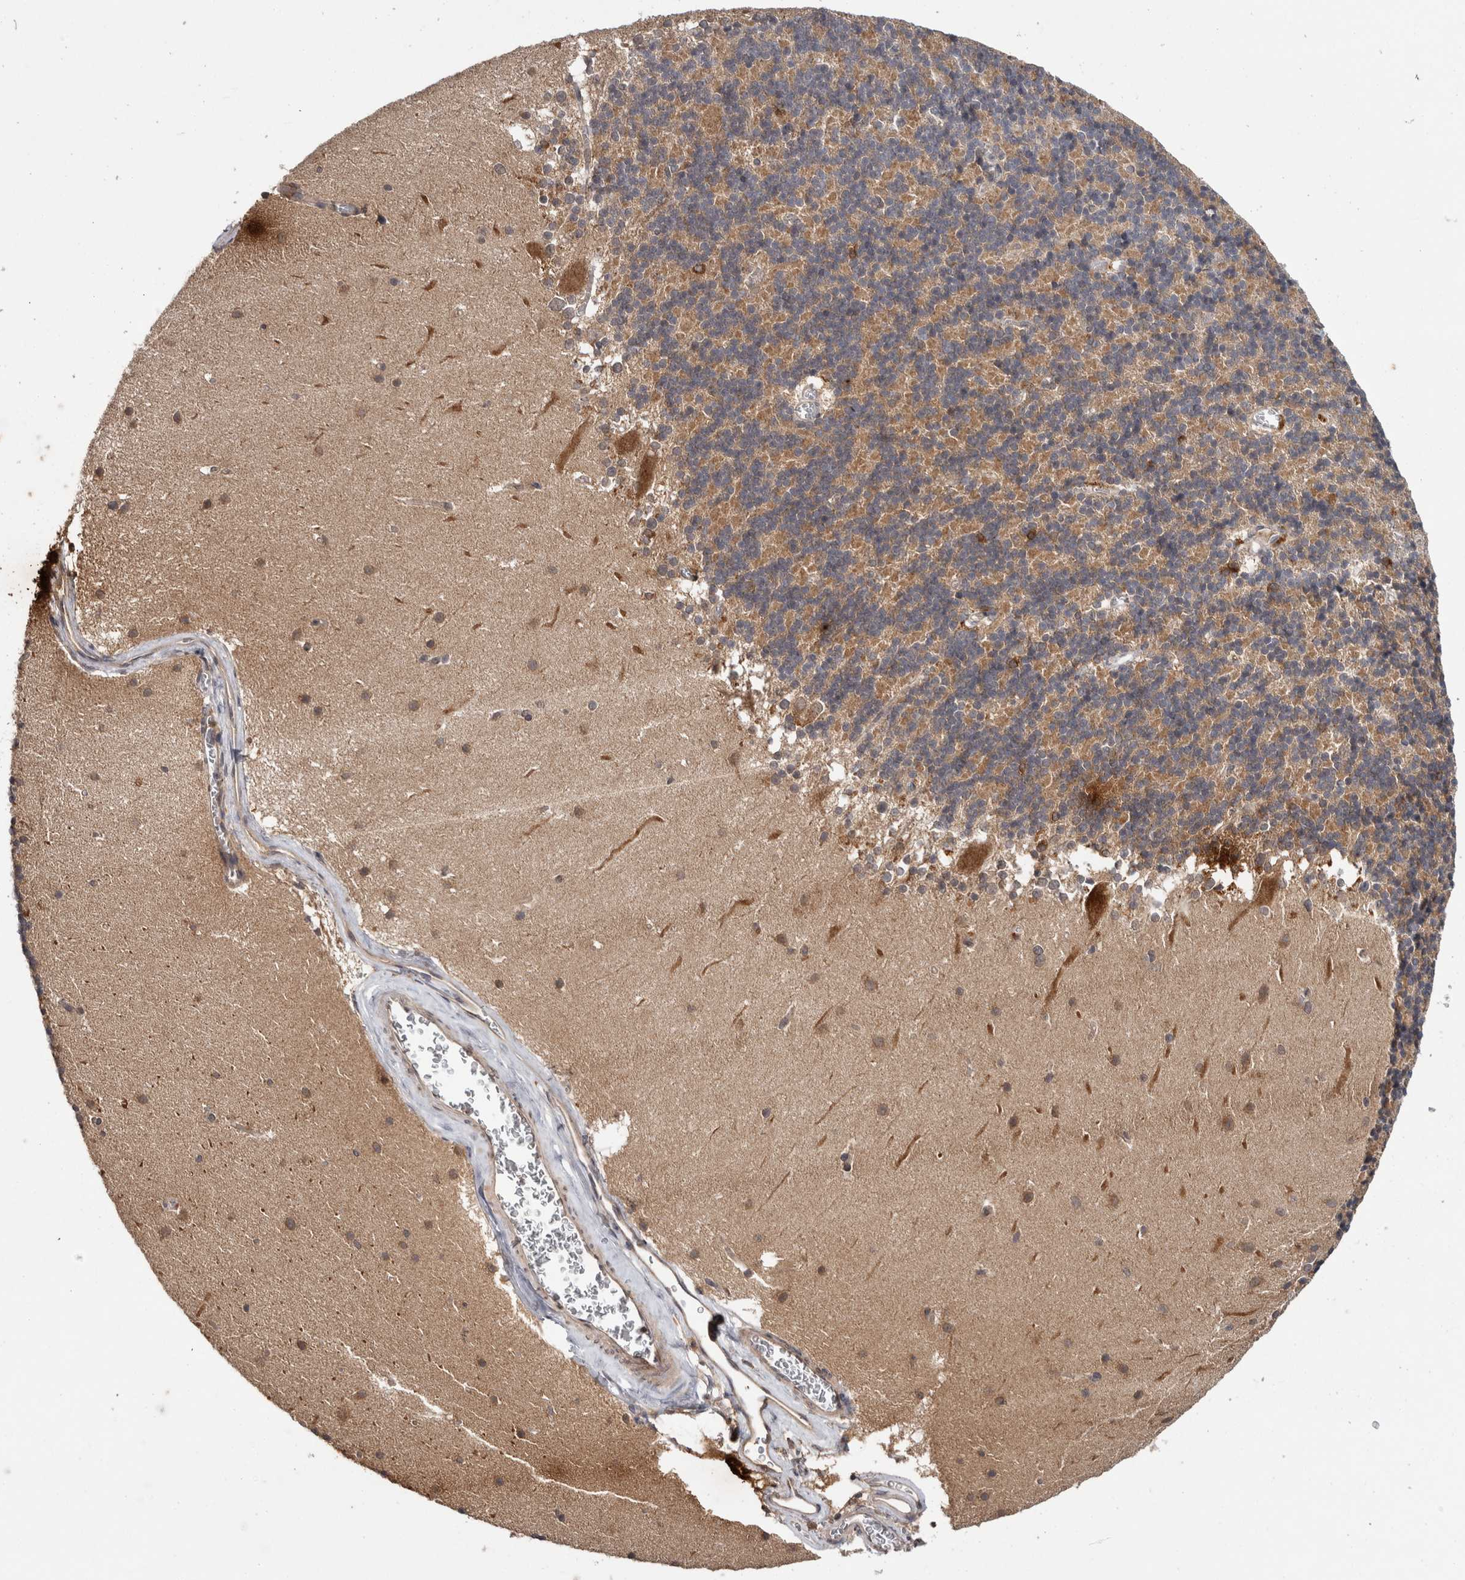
{"staining": {"intensity": "weak", "quantity": ">75%", "location": "cytoplasmic/membranous"}, "tissue": "cerebellum", "cell_type": "Cells in granular layer", "image_type": "normal", "snomed": [{"axis": "morphology", "description": "Normal tissue, NOS"}, {"axis": "topography", "description": "Cerebellum"}], "caption": "Protein staining of unremarkable cerebellum reveals weak cytoplasmic/membranous positivity in approximately >75% of cells in granular layer. (IHC, brightfield microscopy, high magnification).", "gene": "HMOX2", "patient": {"sex": "female", "age": 19}}